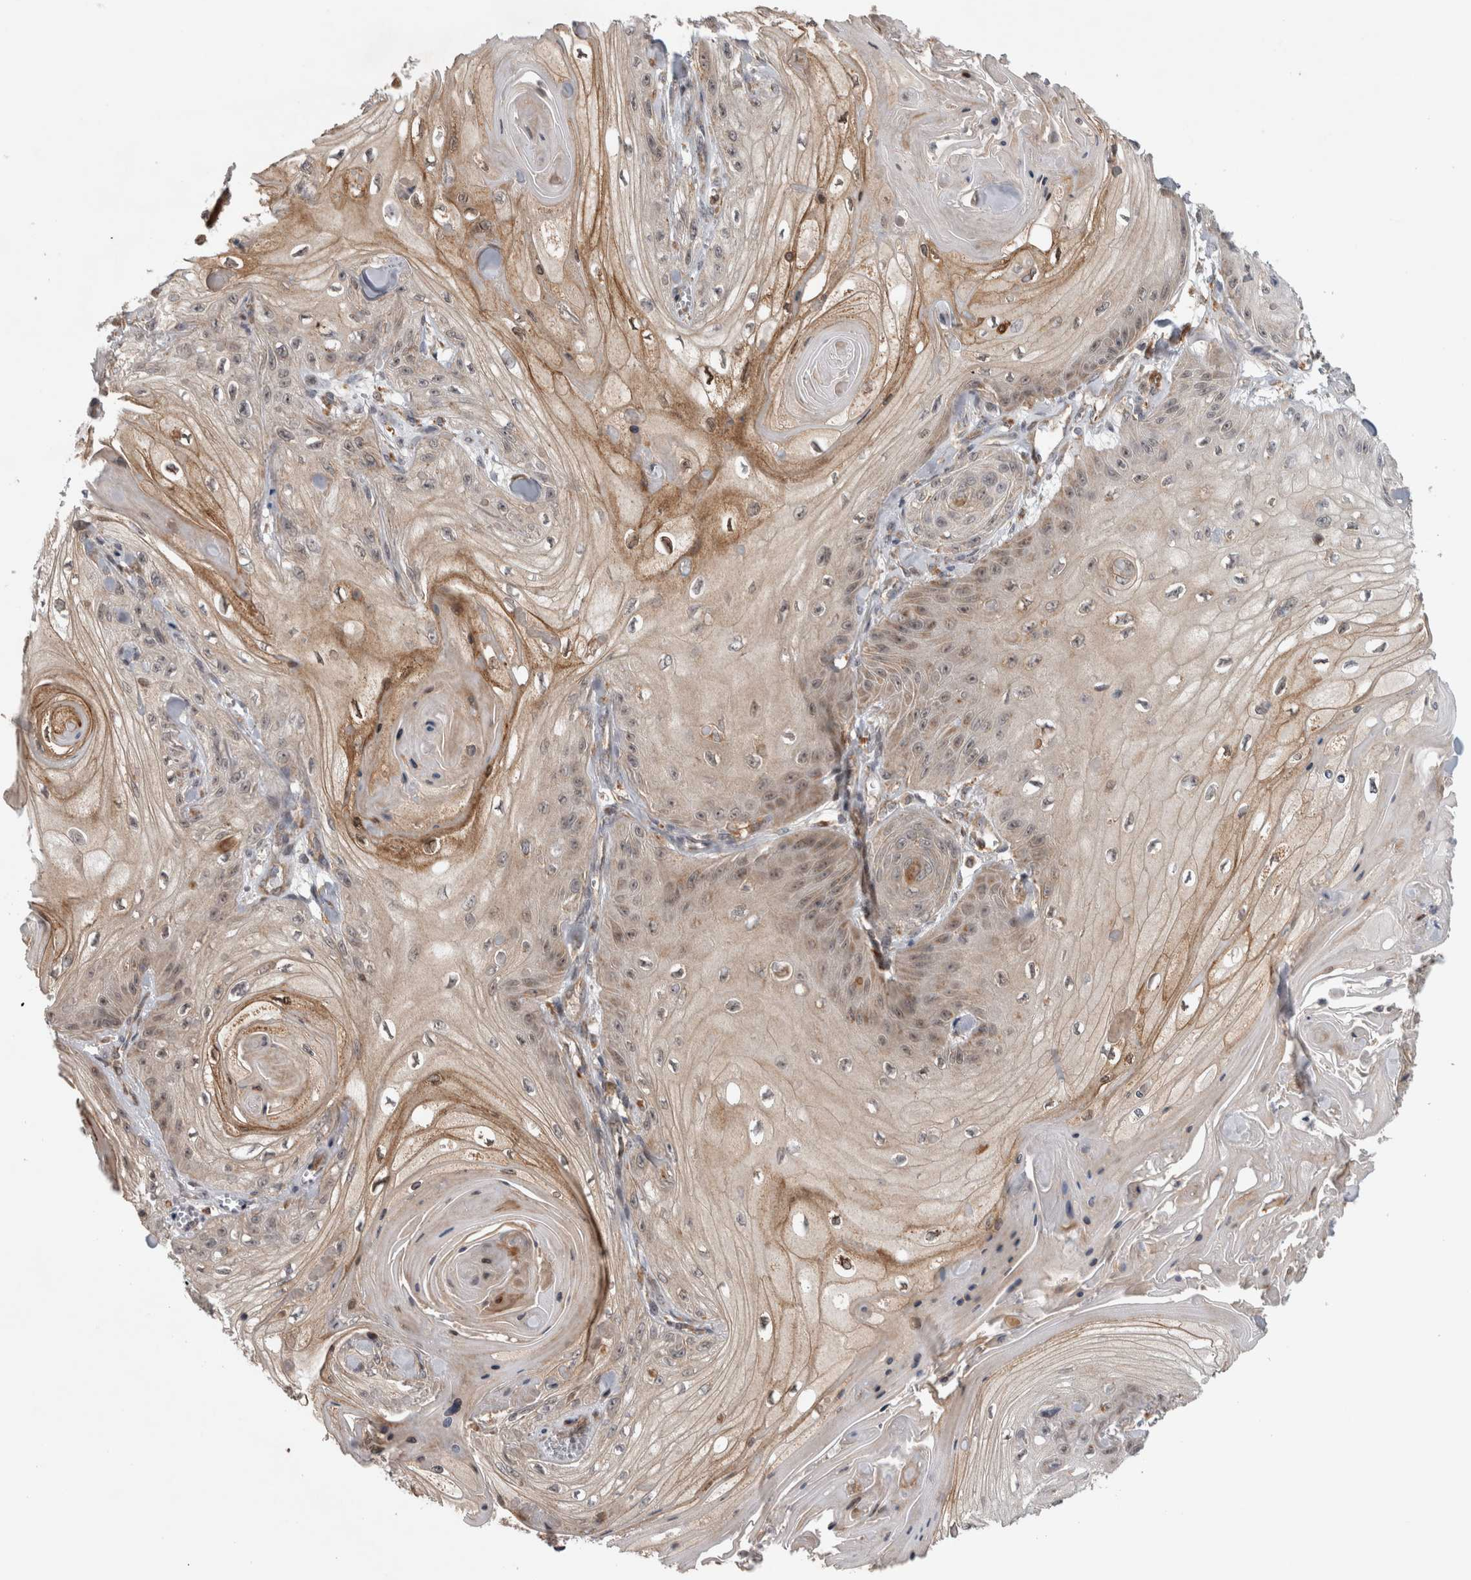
{"staining": {"intensity": "moderate", "quantity": "<25%", "location": "cytoplasmic/membranous"}, "tissue": "skin cancer", "cell_type": "Tumor cells", "image_type": "cancer", "snomed": [{"axis": "morphology", "description": "Squamous cell carcinoma, NOS"}, {"axis": "topography", "description": "Skin"}], "caption": "Moderate cytoplasmic/membranous positivity for a protein is appreciated in approximately <25% of tumor cells of skin cancer using IHC.", "gene": "ADGRL3", "patient": {"sex": "male", "age": 74}}